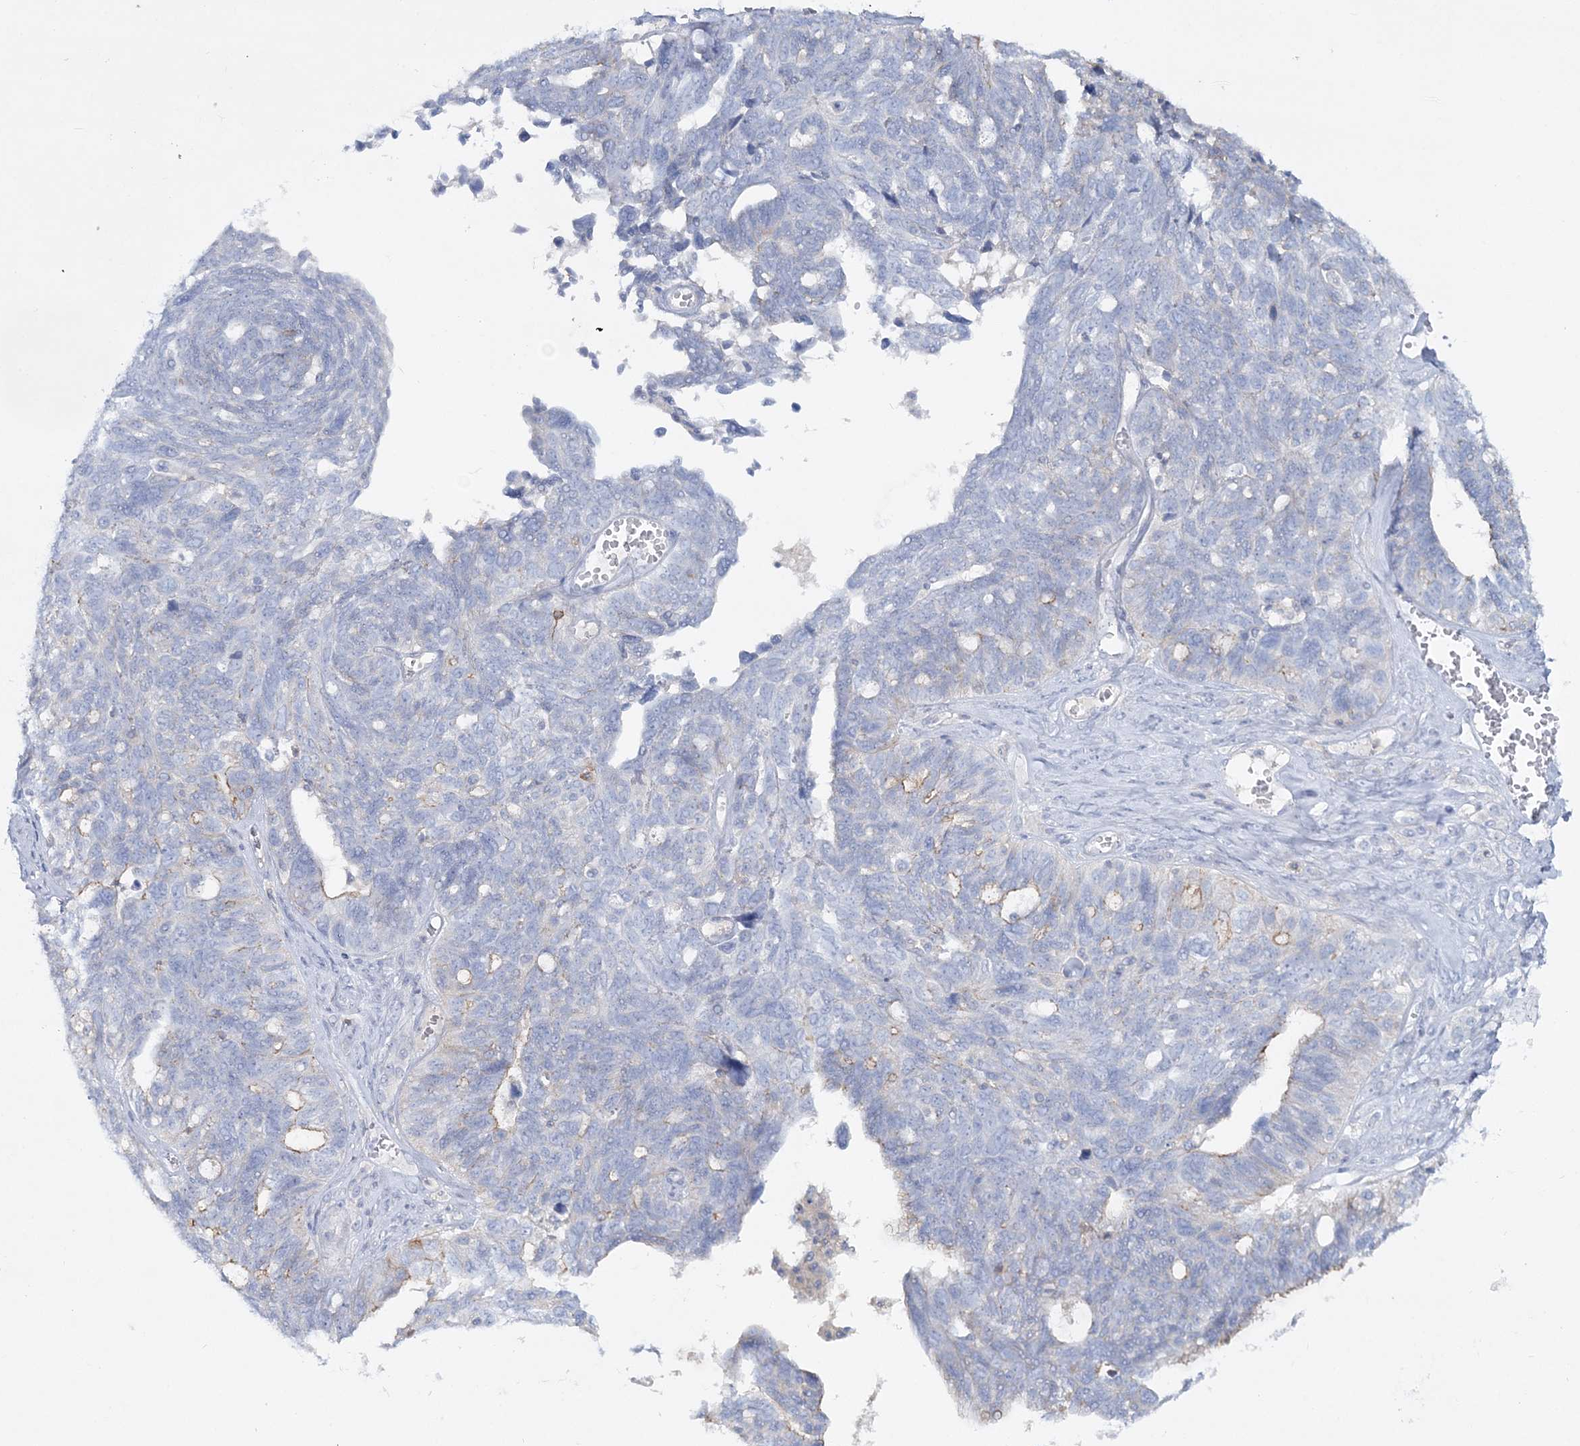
{"staining": {"intensity": "weak", "quantity": "<25%", "location": "cytoplasmic/membranous"}, "tissue": "ovarian cancer", "cell_type": "Tumor cells", "image_type": "cancer", "snomed": [{"axis": "morphology", "description": "Cystadenocarcinoma, serous, NOS"}, {"axis": "topography", "description": "Ovary"}], "caption": "An immunohistochemistry histopathology image of ovarian serous cystadenocarcinoma is shown. There is no staining in tumor cells of ovarian serous cystadenocarcinoma.", "gene": "WDSUB1", "patient": {"sex": "female", "age": 79}}